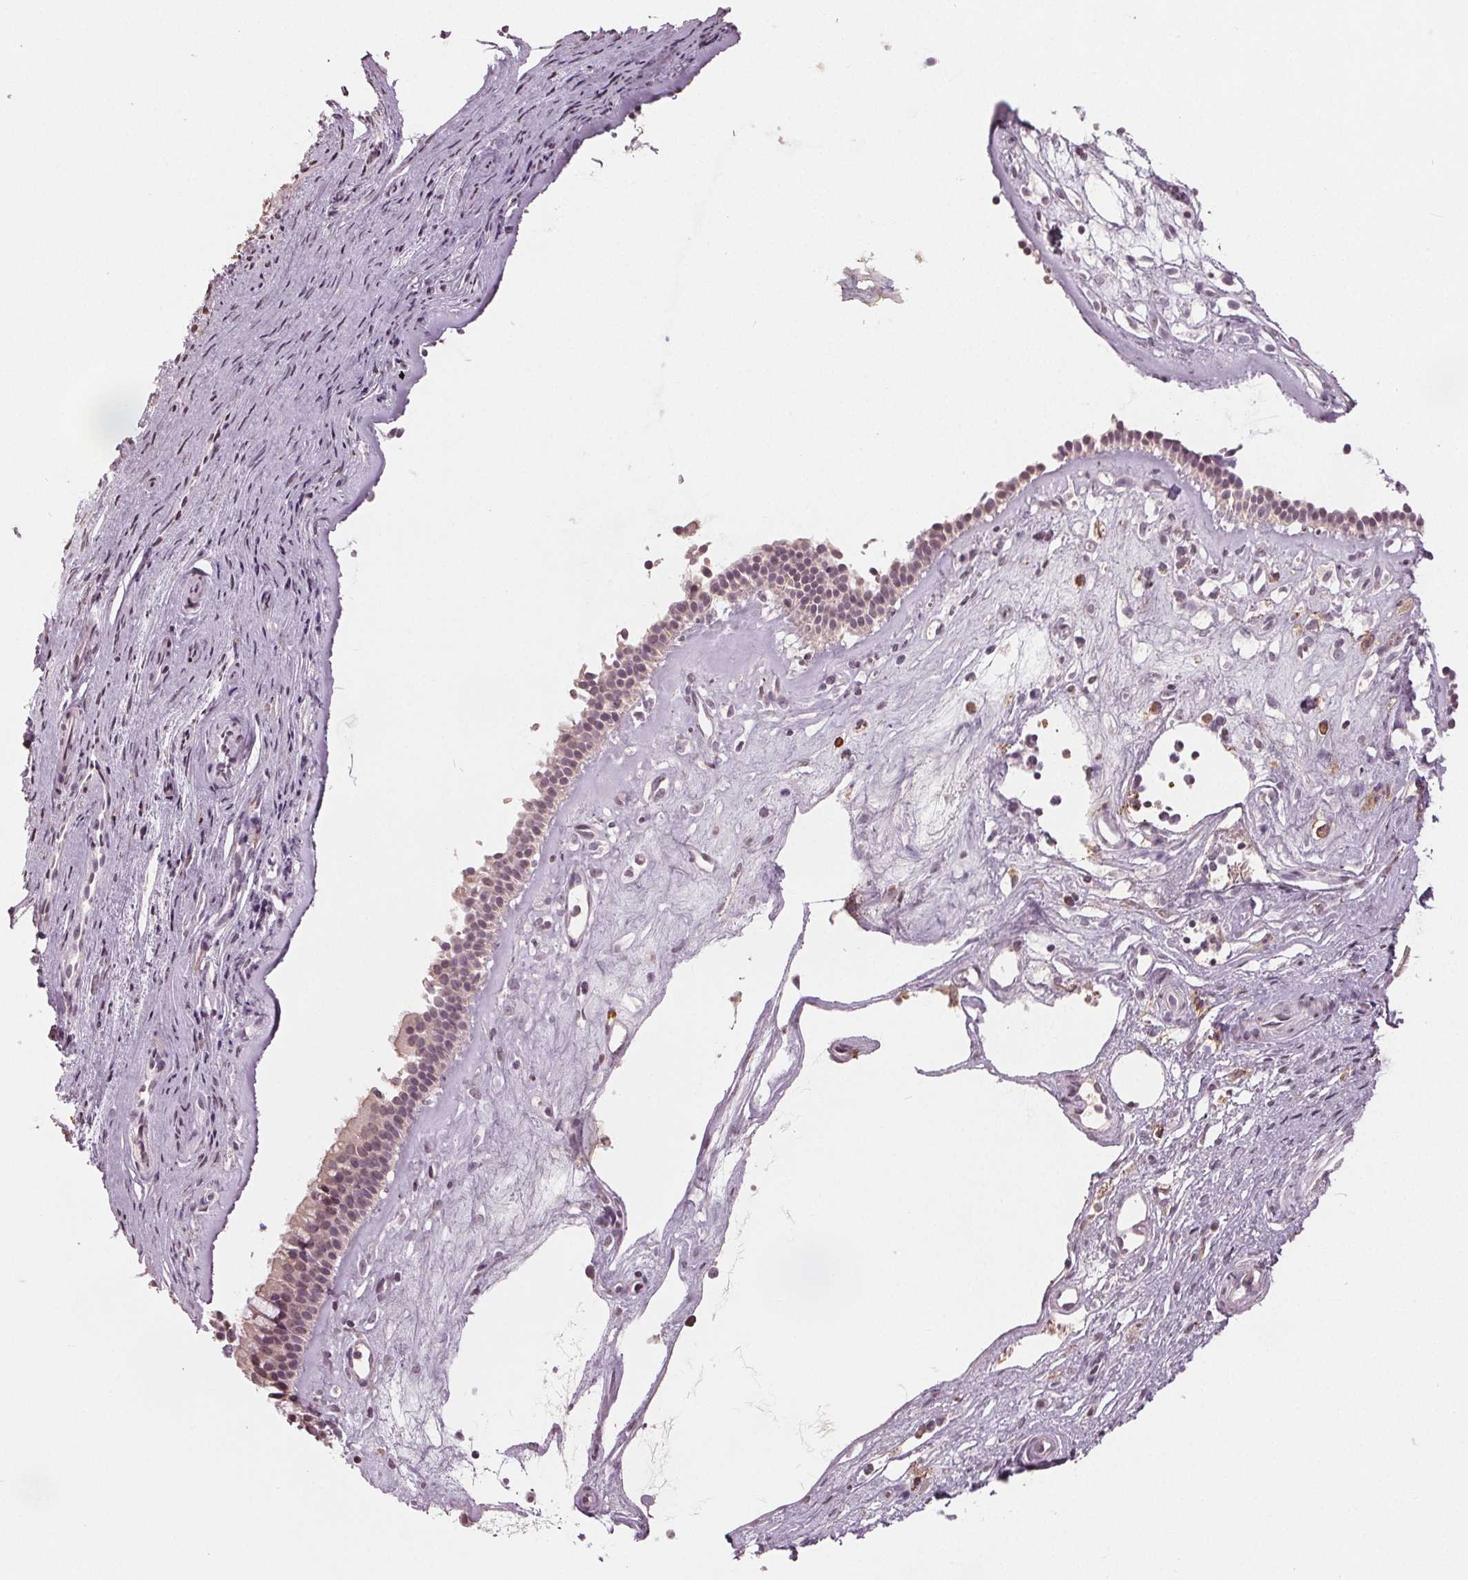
{"staining": {"intensity": "negative", "quantity": "none", "location": "none"}, "tissue": "nasopharynx", "cell_type": "Respiratory epithelial cells", "image_type": "normal", "snomed": [{"axis": "morphology", "description": "Normal tissue, NOS"}, {"axis": "topography", "description": "Nasopharynx"}], "caption": "The immunohistochemistry photomicrograph has no significant expression in respiratory epithelial cells of nasopharynx.", "gene": "CXCL16", "patient": {"sex": "female", "age": 52}}